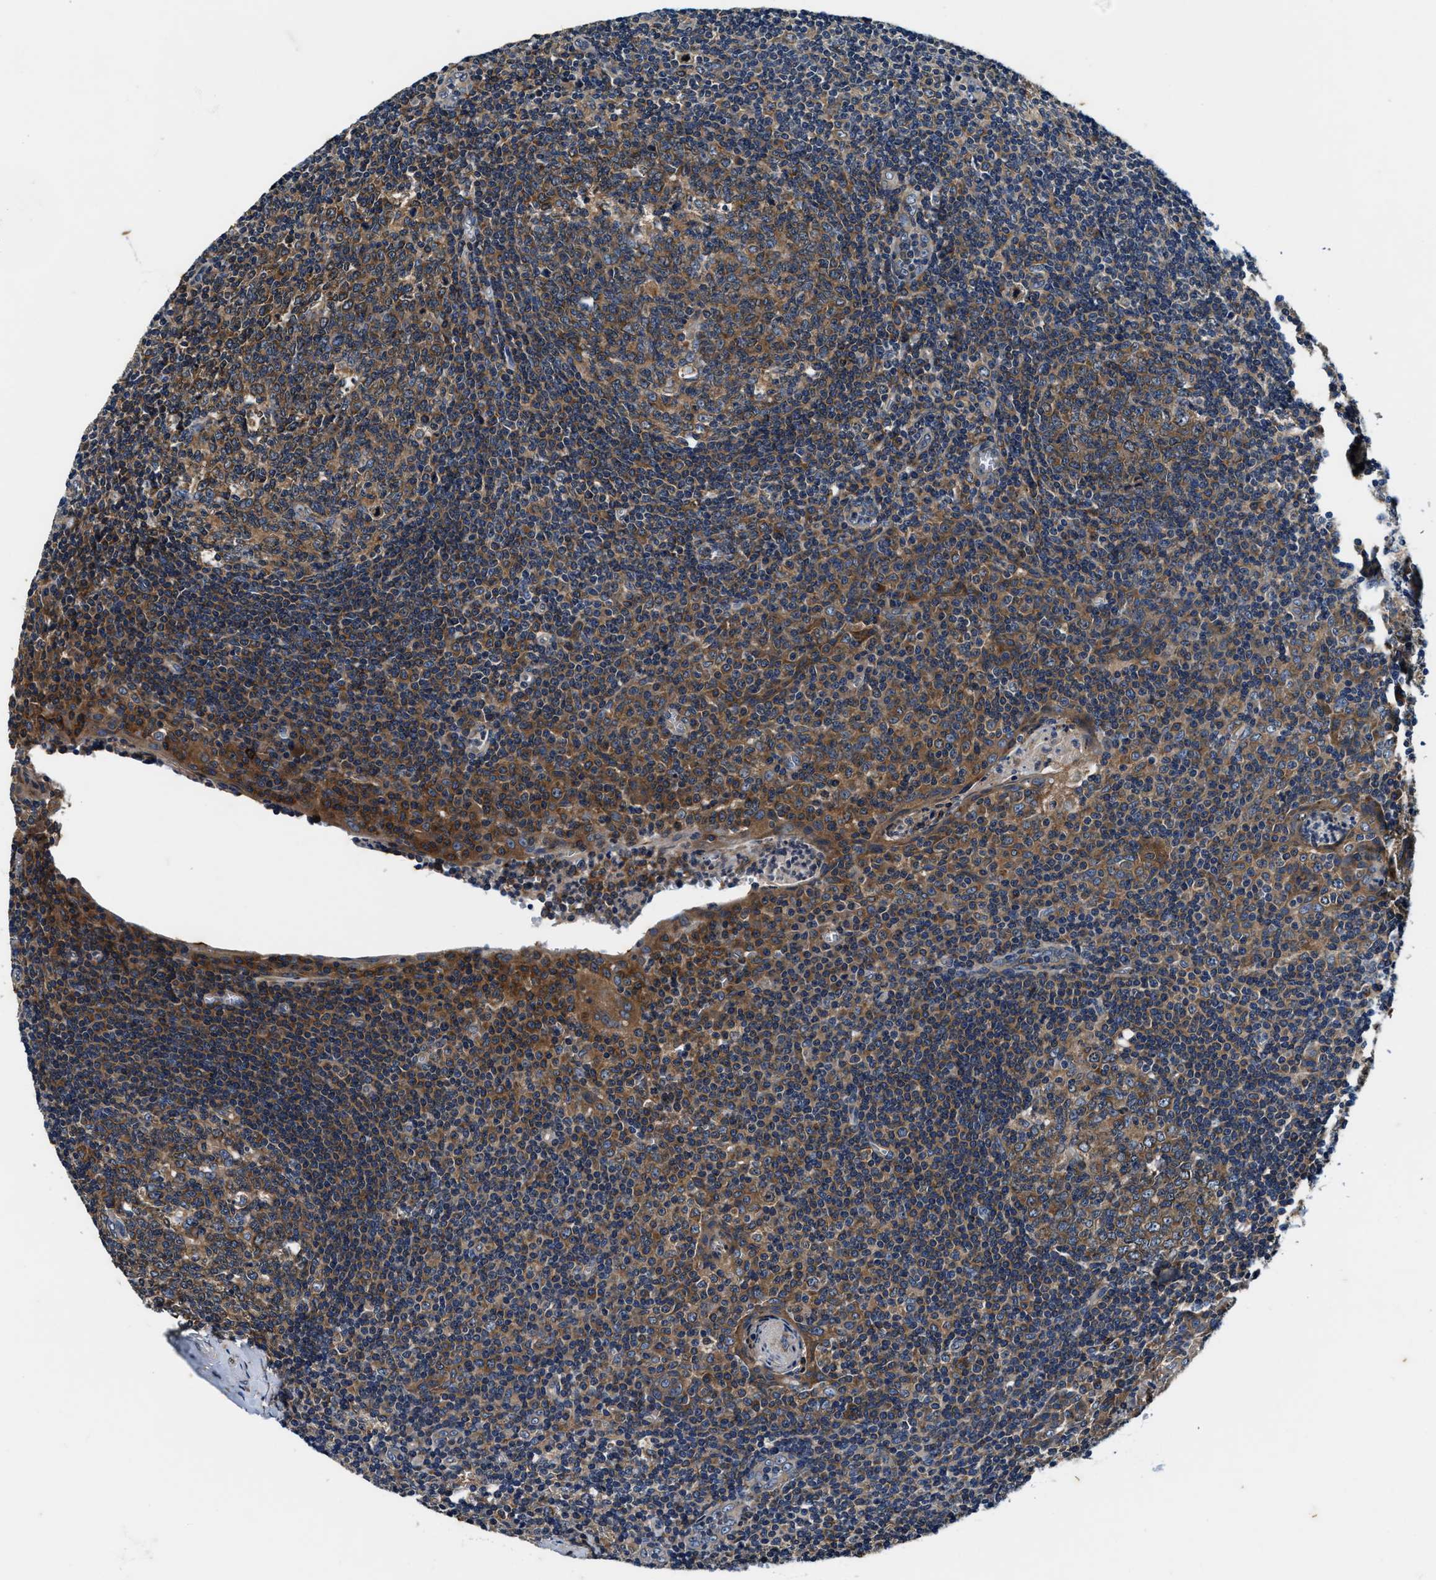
{"staining": {"intensity": "moderate", "quantity": ">75%", "location": "cytoplasmic/membranous"}, "tissue": "tonsil", "cell_type": "Germinal center cells", "image_type": "normal", "snomed": [{"axis": "morphology", "description": "Normal tissue, NOS"}, {"axis": "topography", "description": "Tonsil"}], "caption": "Unremarkable tonsil shows moderate cytoplasmic/membranous positivity in approximately >75% of germinal center cells, visualized by immunohistochemistry. (DAB (3,3'-diaminobenzidine) IHC with brightfield microscopy, high magnification).", "gene": "PI4KB", "patient": {"sex": "male", "age": 37}}